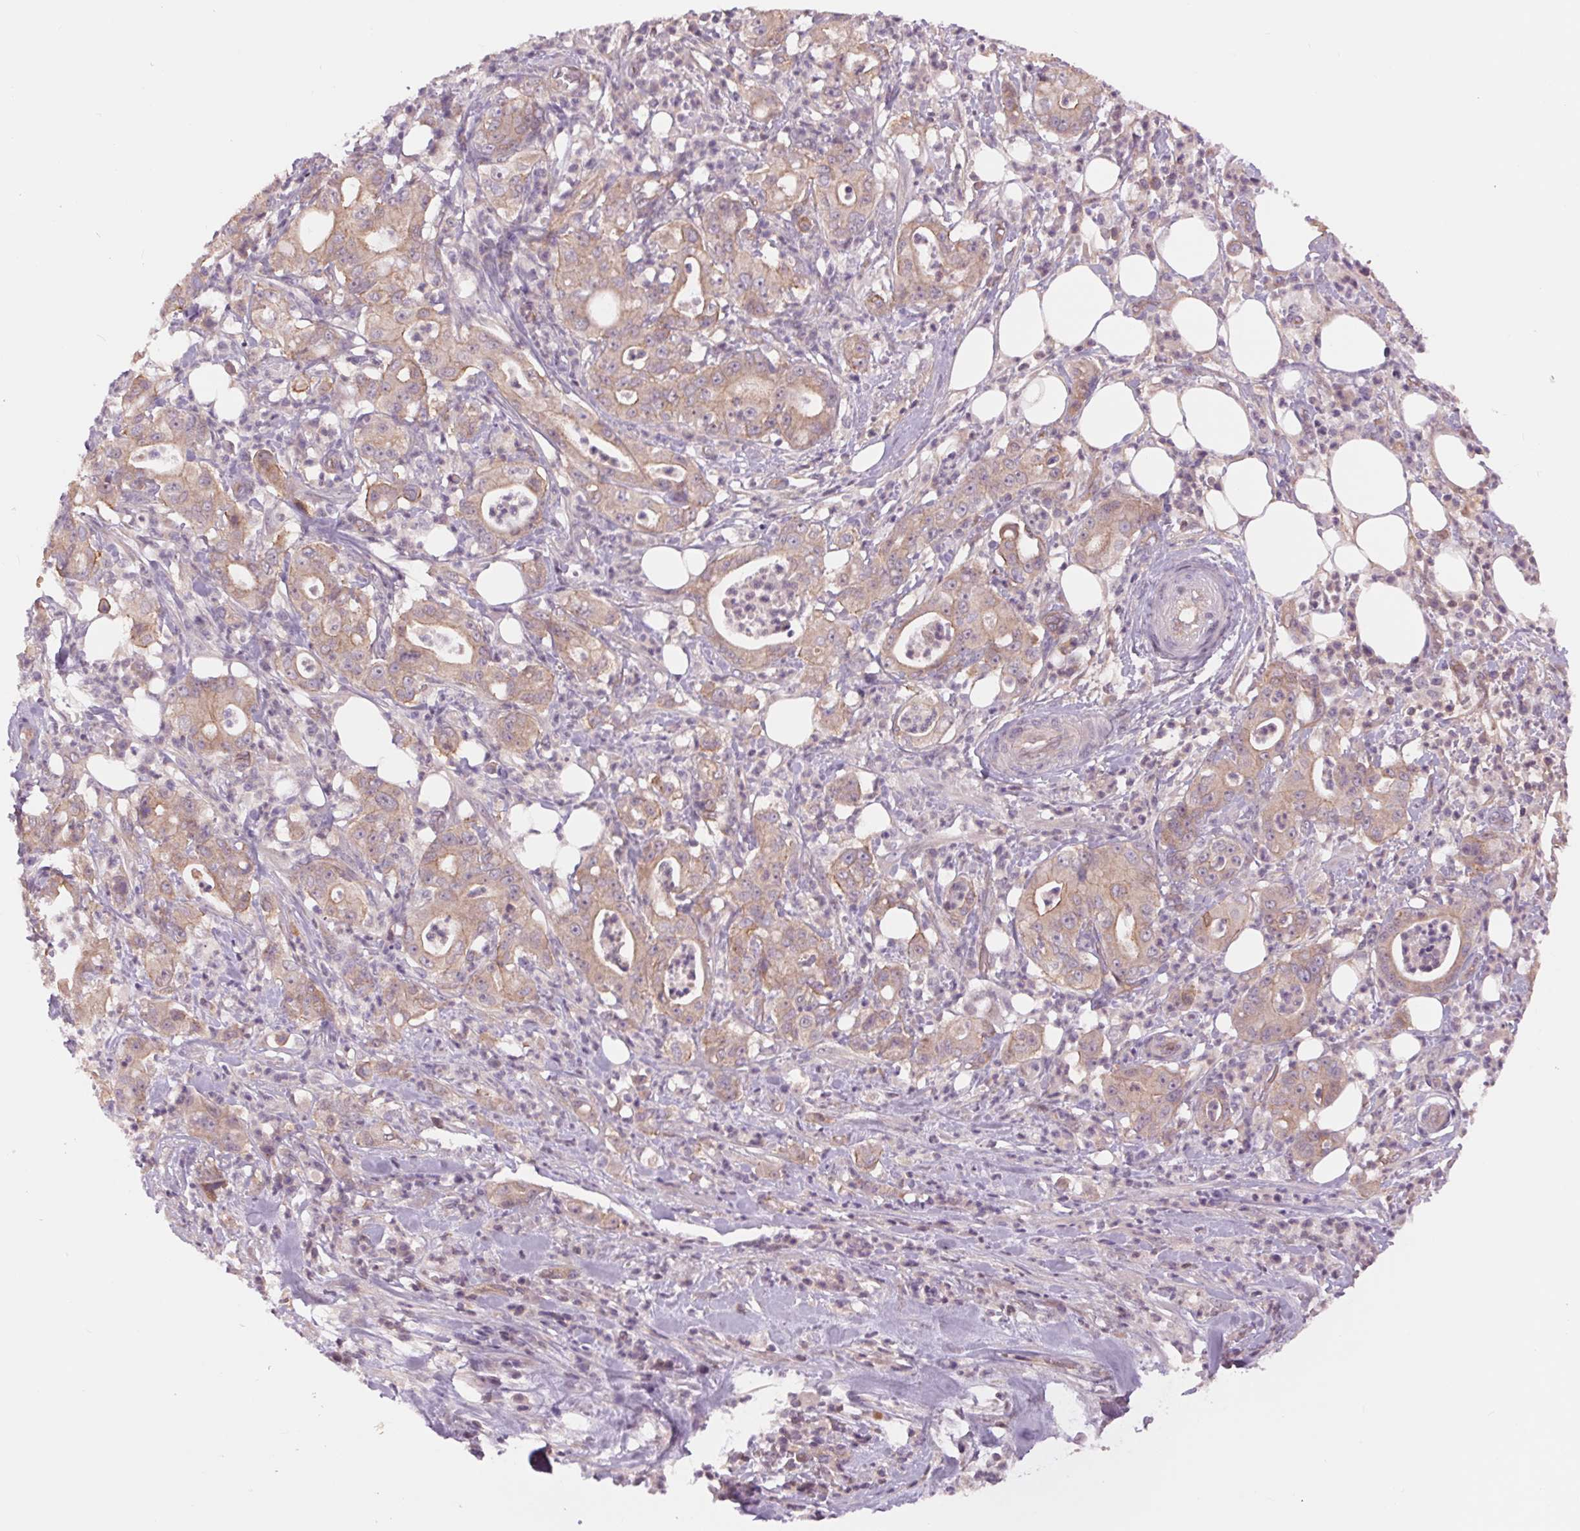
{"staining": {"intensity": "weak", "quantity": "25%-75%", "location": "cytoplasmic/membranous"}, "tissue": "pancreatic cancer", "cell_type": "Tumor cells", "image_type": "cancer", "snomed": [{"axis": "morphology", "description": "Adenocarcinoma, NOS"}, {"axis": "topography", "description": "Pancreas"}], "caption": "Immunohistochemical staining of human adenocarcinoma (pancreatic) shows low levels of weak cytoplasmic/membranous expression in about 25%-75% of tumor cells. The protein of interest is stained brown, and the nuclei are stained in blue (DAB IHC with brightfield microscopy, high magnification).", "gene": "SH3RF2", "patient": {"sex": "male", "age": 71}}